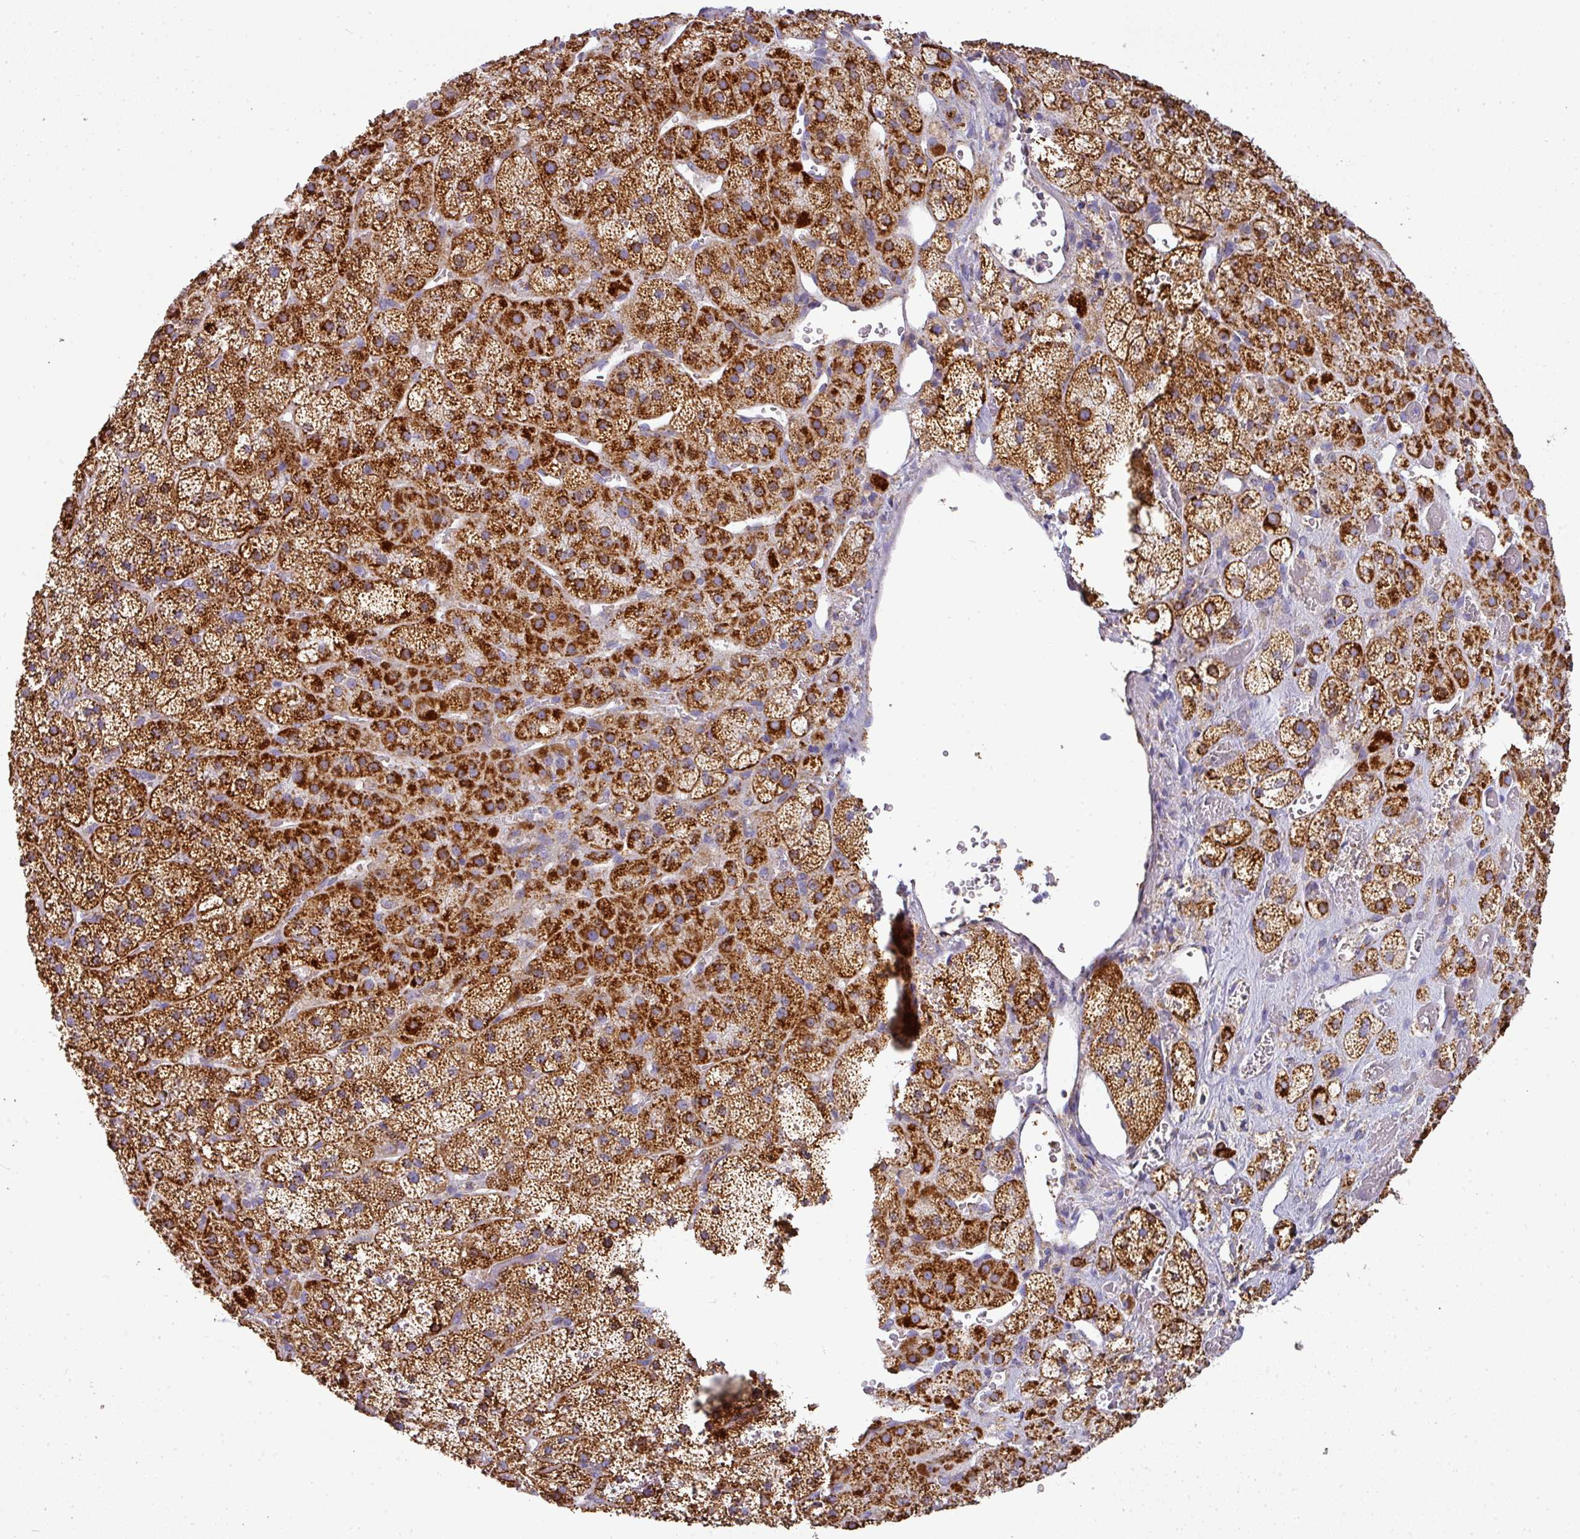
{"staining": {"intensity": "strong", "quantity": ">75%", "location": "cytoplasmic/membranous"}, "tissue": "adrenal gland", "cell_type": "Glandular cells", "image_type": "normal", "snomed": [{"axis": "morphology", "description": "Normal tissue, NOS"}, {"axis": "topography", "description": "Adrenal gland"}], "caption": "Protein staining of unremarkable adrenal gland displays strong cytoplasmic/membranous staining in about >75% of glandular cells. (brown staining indicates protein expression, while blue staining denotes nuclei).", "gene": "UQCRFS1", "patient": {"sex": "male", "age": 57}}